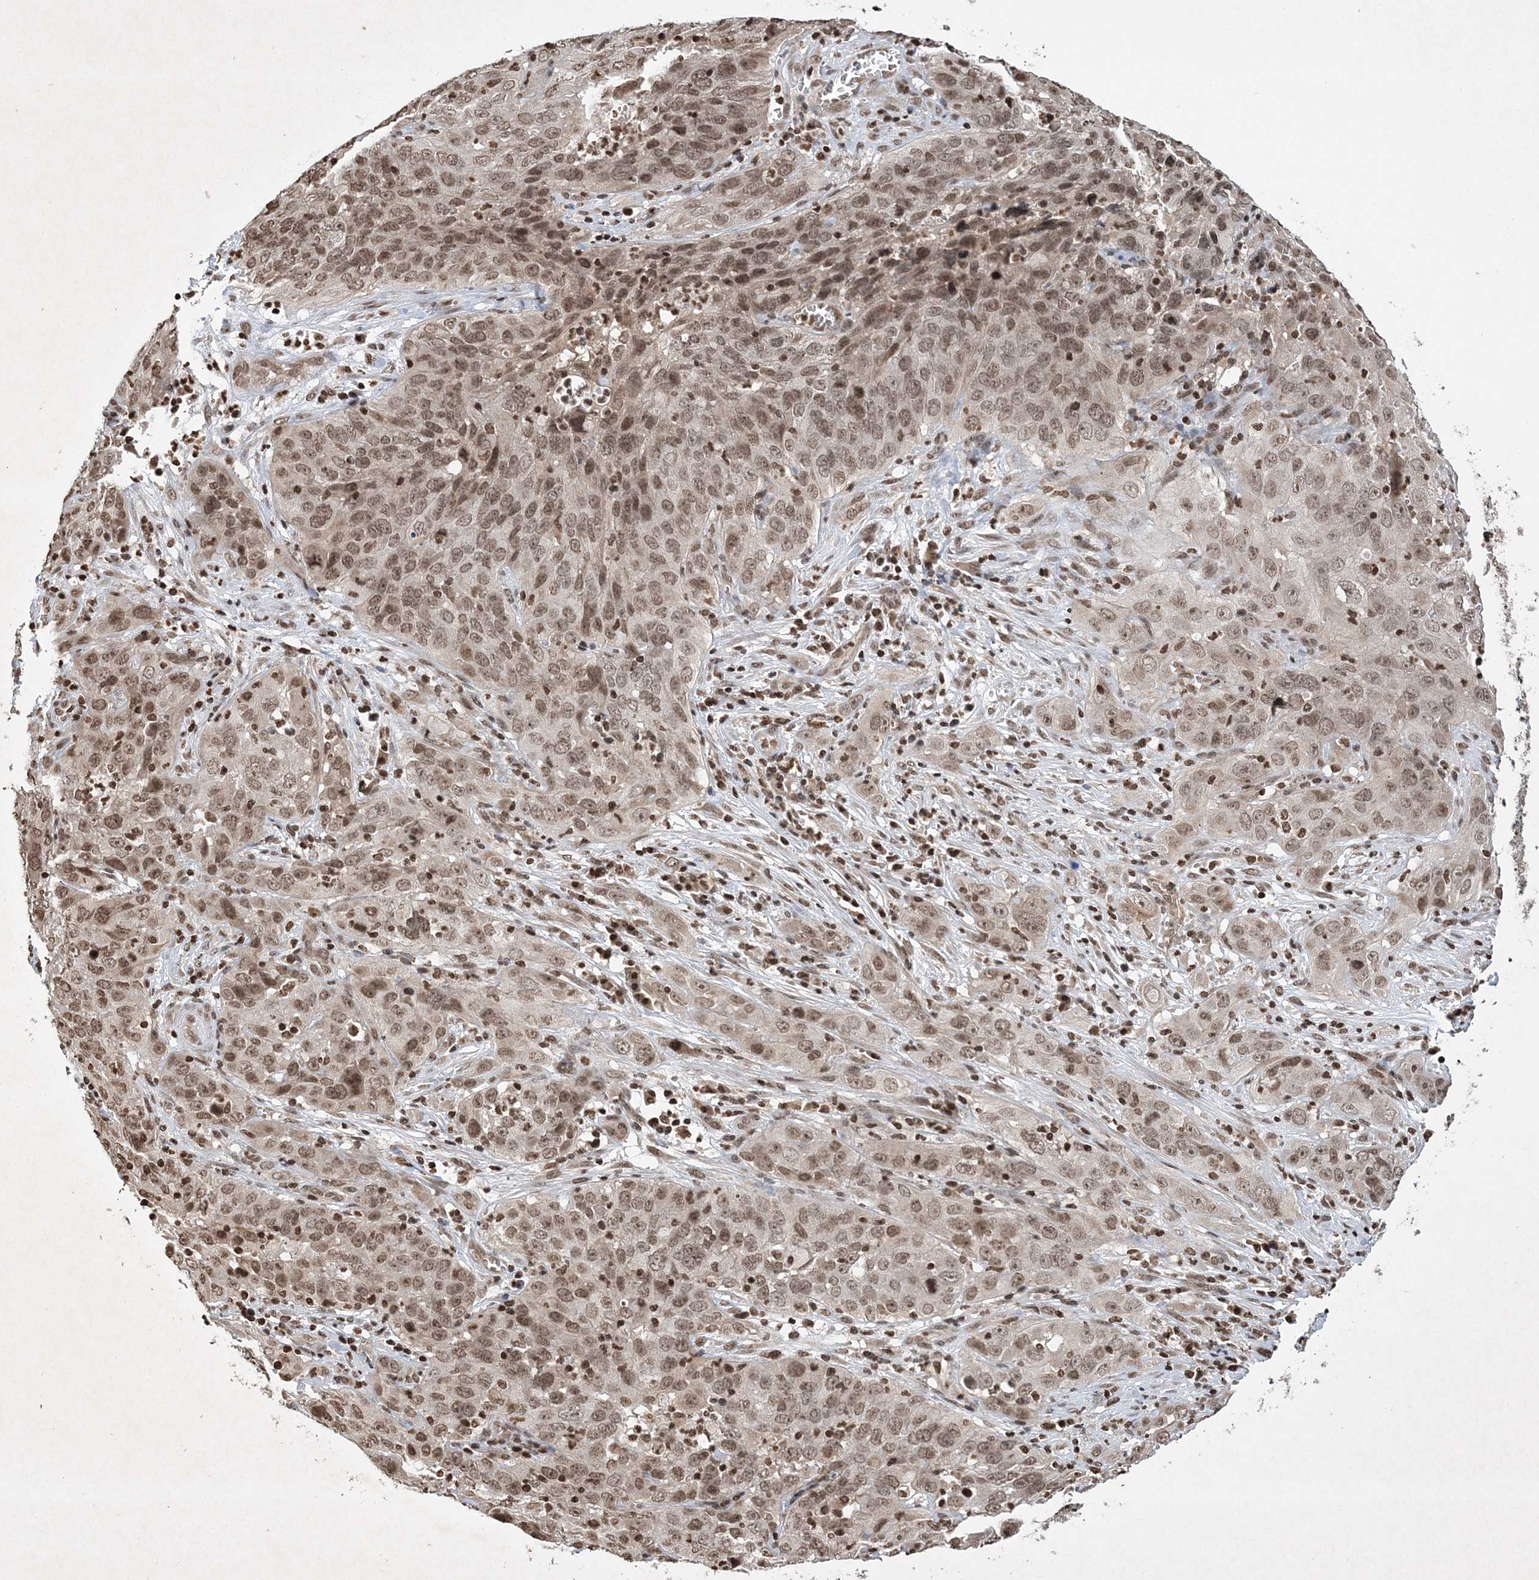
{"staining": {"intensity": "moderate", "quantity": ">75%", "location": "nuclear"}, "tissue": "cervical cancer", "cell_type": "Tumor cells", "image_type": "cancer", "snomed": [{"axis": "morphology", "description": "Squamous cell carcinoma, NOS"}, {"axis": "topography", "description": "Cervix"}], "caption": "Immunohistochemistry (IHC) (DAB (3,3'-diaminobenzidine)) staining of human cervical cancer displays moderate nuclear protein staining in approximately >75% of tumor cells.", "gene": "NEDD9", "patient": {"sex": "female", "age": 32}}